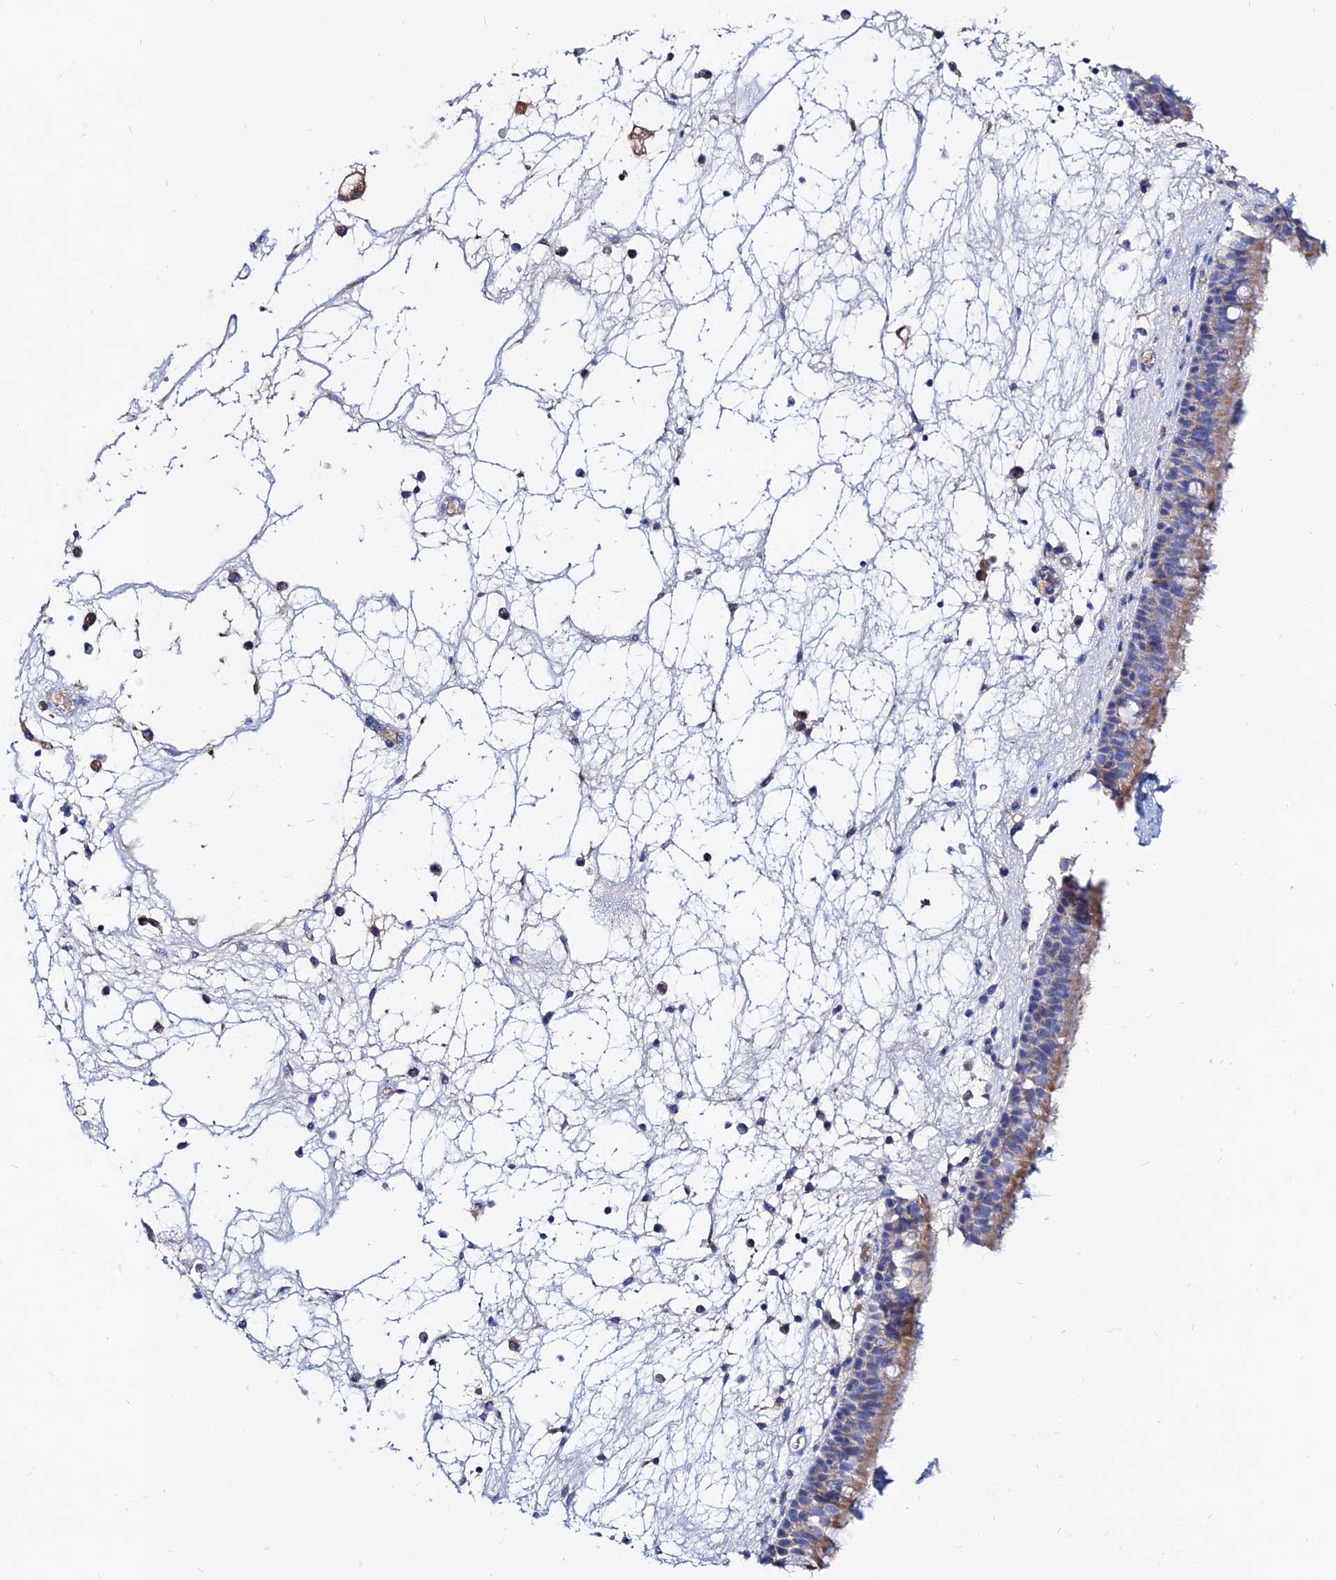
{"staining": {"intensity": "moderate", "quantity": "25%-75%", "location": "cytoplasmic/membranous"}, "tissue": "nasopharynx", "cell_type": "Respiratory epithelial cells", "image_type": "normal", "snomed": [{"axis": "morphology", "description": "Normal tissue, NOS"}, {"axis": "morphology", "description": "Inflammation, NOS"}, {"axis": "morphology", "description": "Malignant melanoma, Metastatic site"}, {"axis": "topography", "description": "Nasopharynx"}], "caption": "Human nasopharynx stained for a protein (brown) reveals moderate cytoplasmic/membranous positive expression in approximately 25%-75% of respiratory epithelial cells.", "gene": "TYW5", "patient": {"sex": "male", "age": 70}}